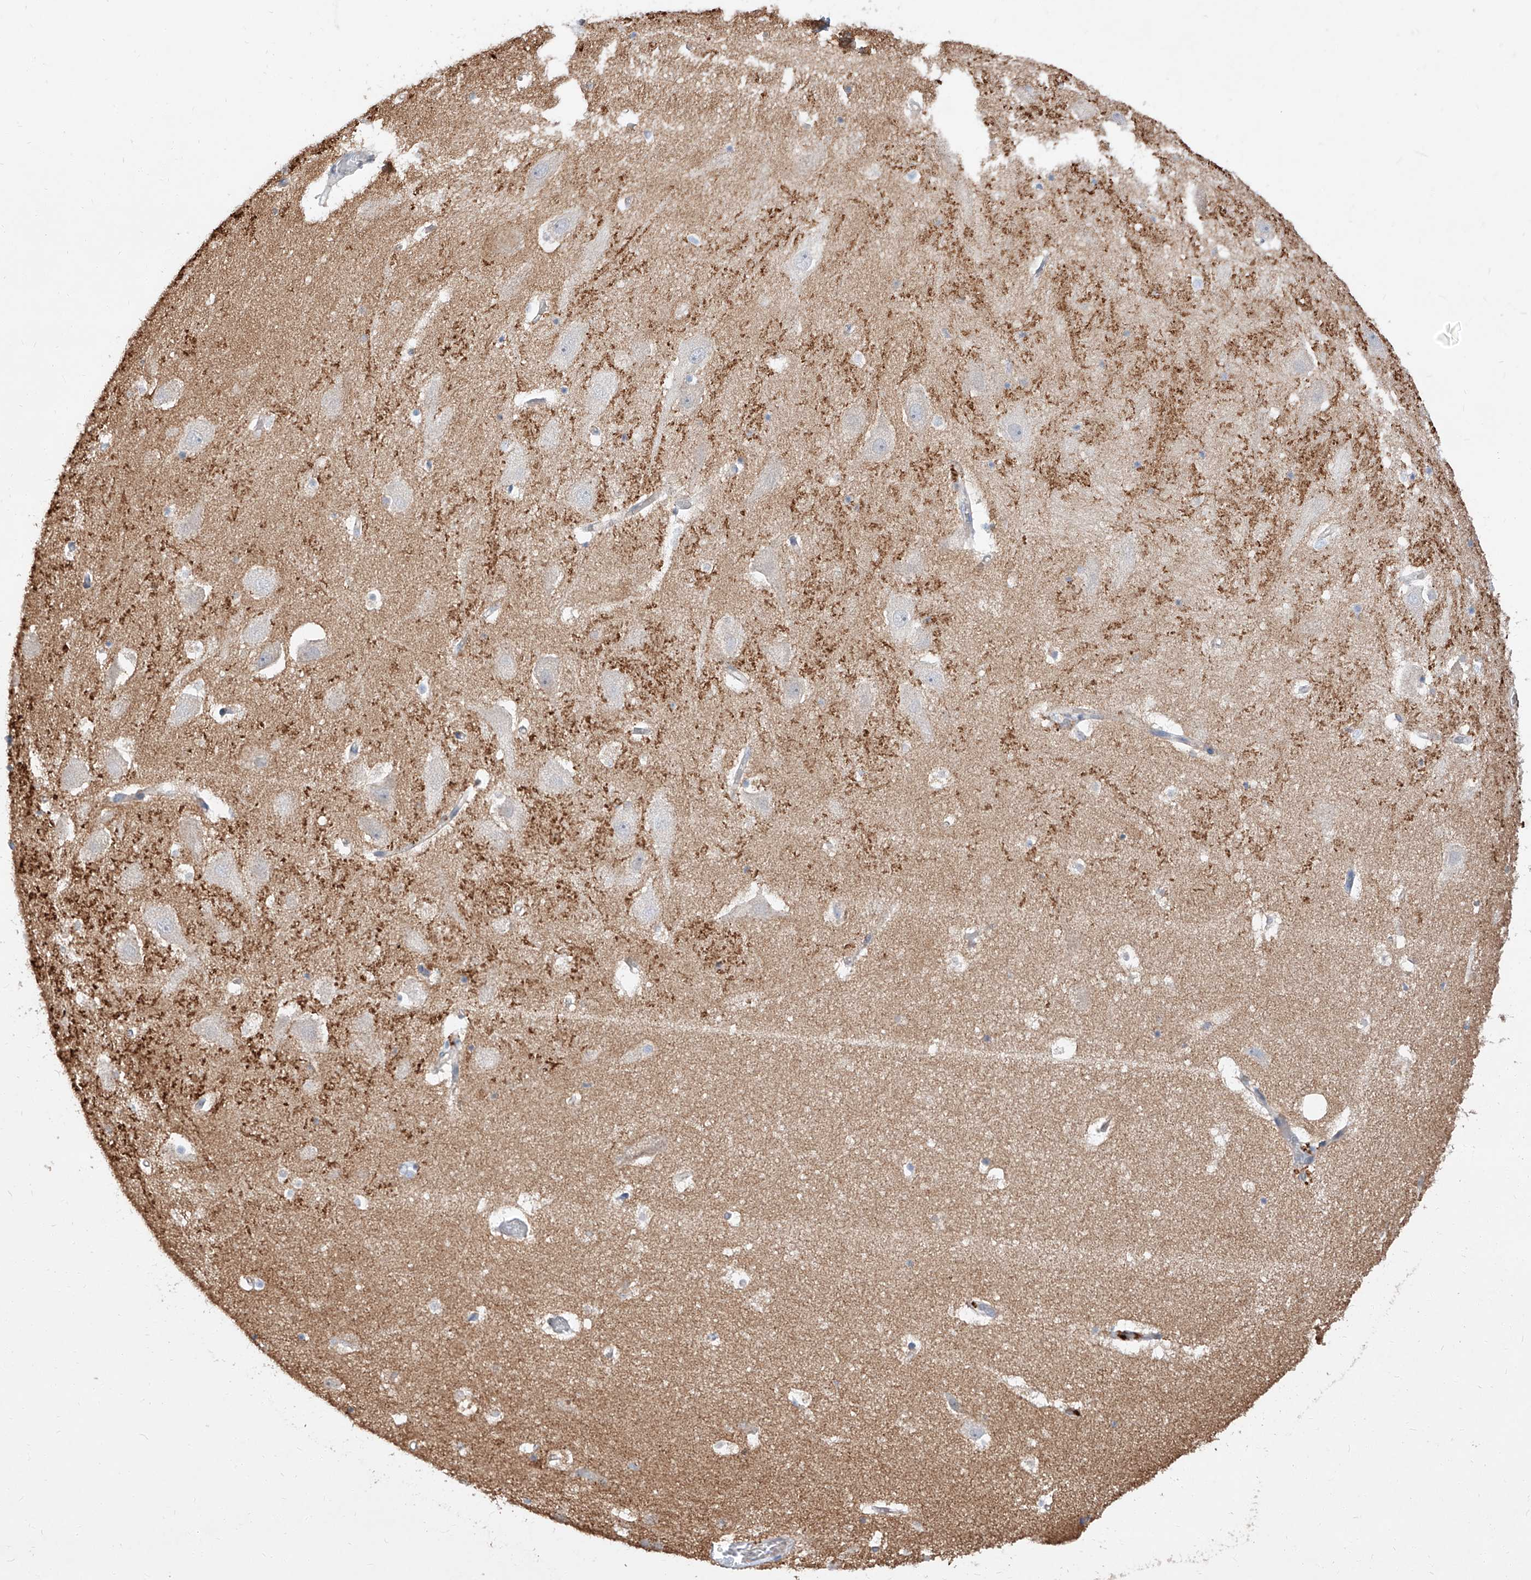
{"staining": {"intensity": "negative", "quantity": "none", "location": "none"}, "tissue": "hippocampus", "cell_type": "Glial cells", "image_type": "normal", "snomed": [{"axis": "morphology", "description": "Normal tissue, NOS"}, {"axis": "topography", "description": "Hippocampus"}], "caption": "DAB (3,3'-diaminobenzidine) immunohistochemical staining of unremarkable human hippocampus reveals no significant positivity in glial cells. (DAB (3,3'-diaminobenzidine) immunohistochemistry (IHC), high magnification).", "gene": "DIRAS3", "patient": {"sex": "female", "age": 52}}